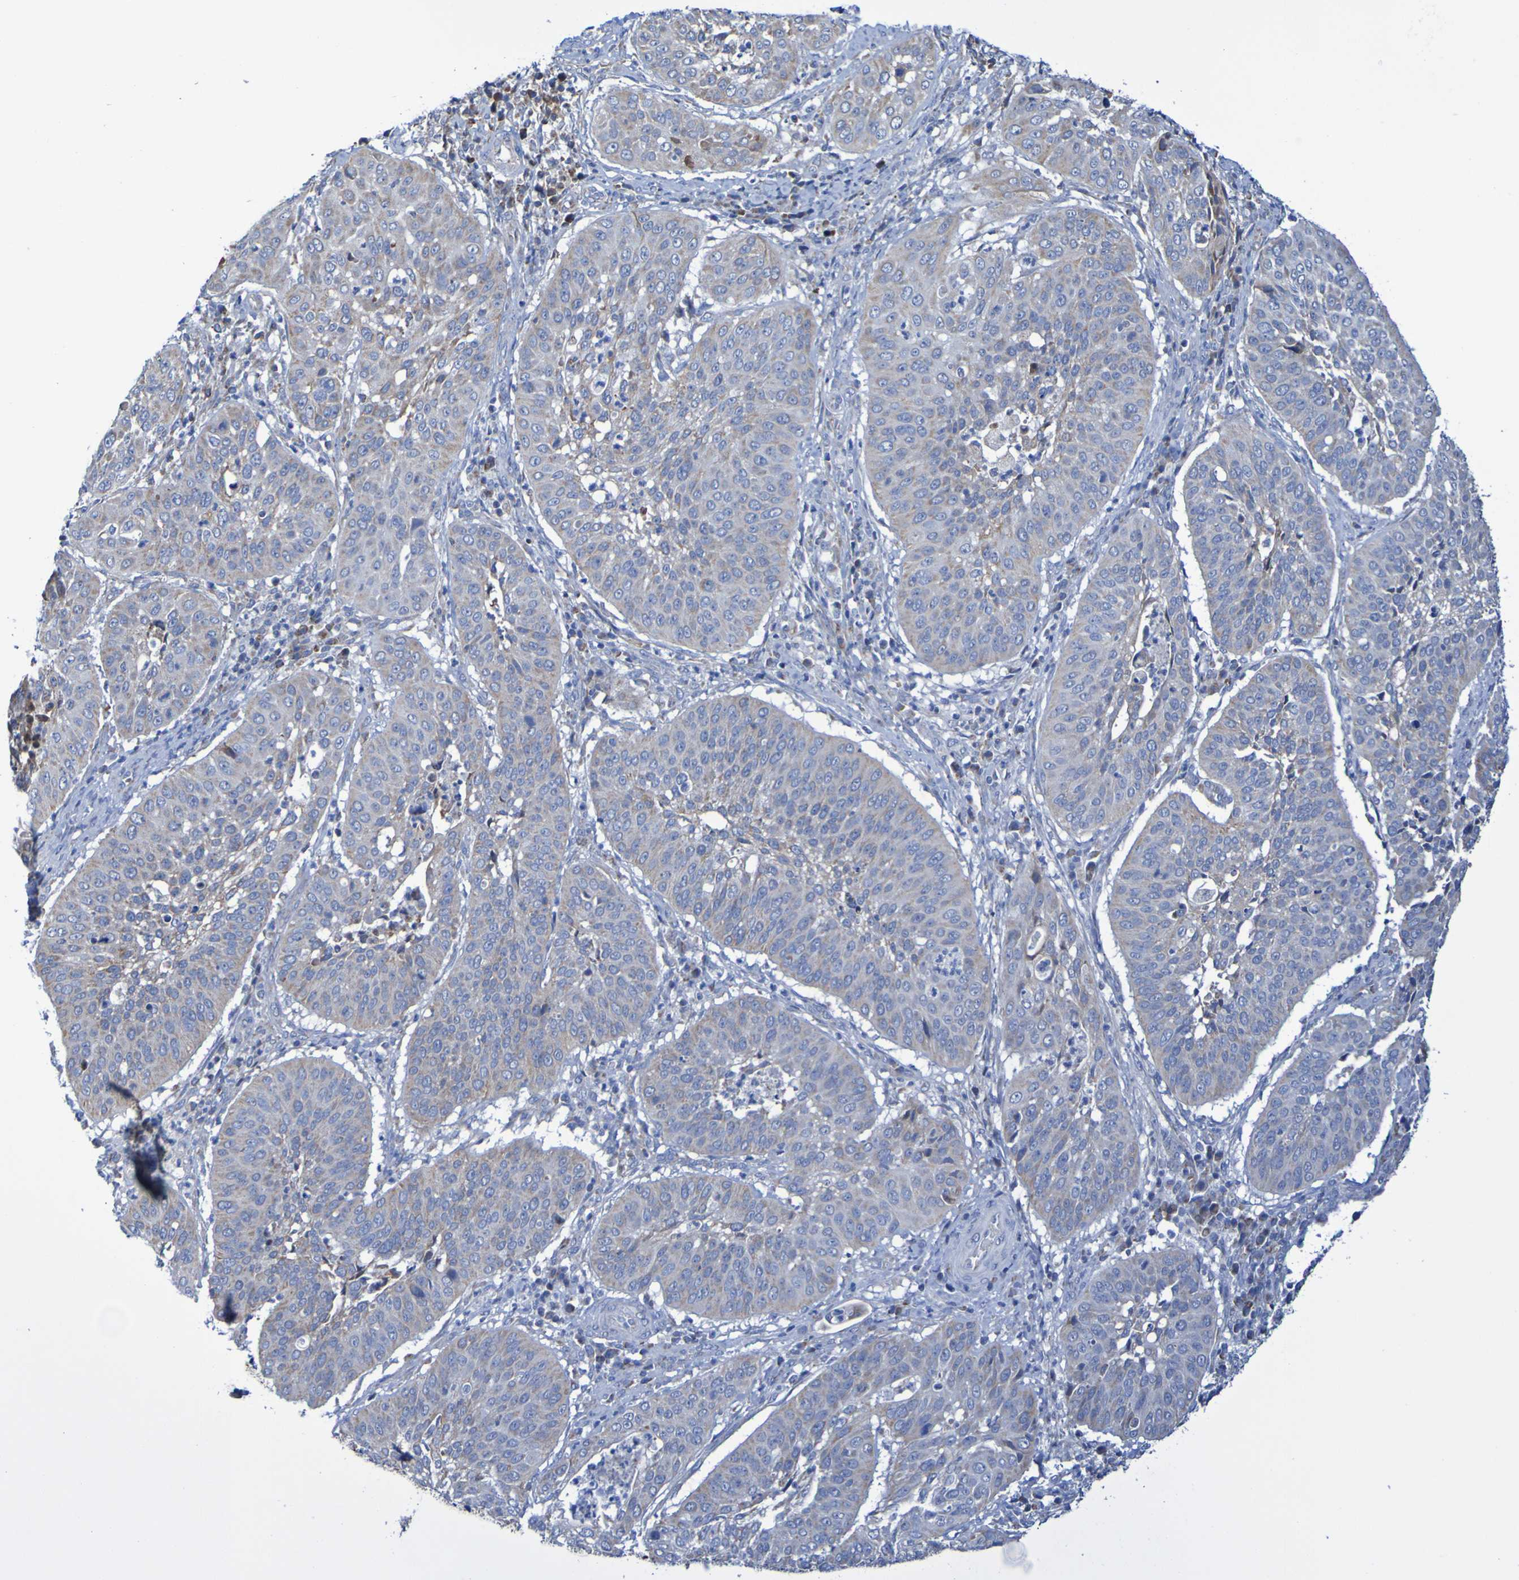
{"staining": {"intensity": "weak", "quantity": "25%-75%", "location": "cytoplasmic/membranous"}, "tissue": "cervical cancer", "cell_type": "Tumor cells", "image_type": "cancer", "snomed": [{"axis": "morphology", "description": "Normal tissue, NOS"}, {"axis": "morphology", "description": "Squamous cell carcinoma, NOS"}, {"axis": "topography", "description": "Cervix"}], "caption": "A low amount of weak cytoplasmic/membranous expression is appreciated in approximately 25%-75% of tumor cells in cervical cancer (squamous cell carcinoma) tissue.", "gene": "CNTN2", "patient": {"sex": "female", "age": 39}}